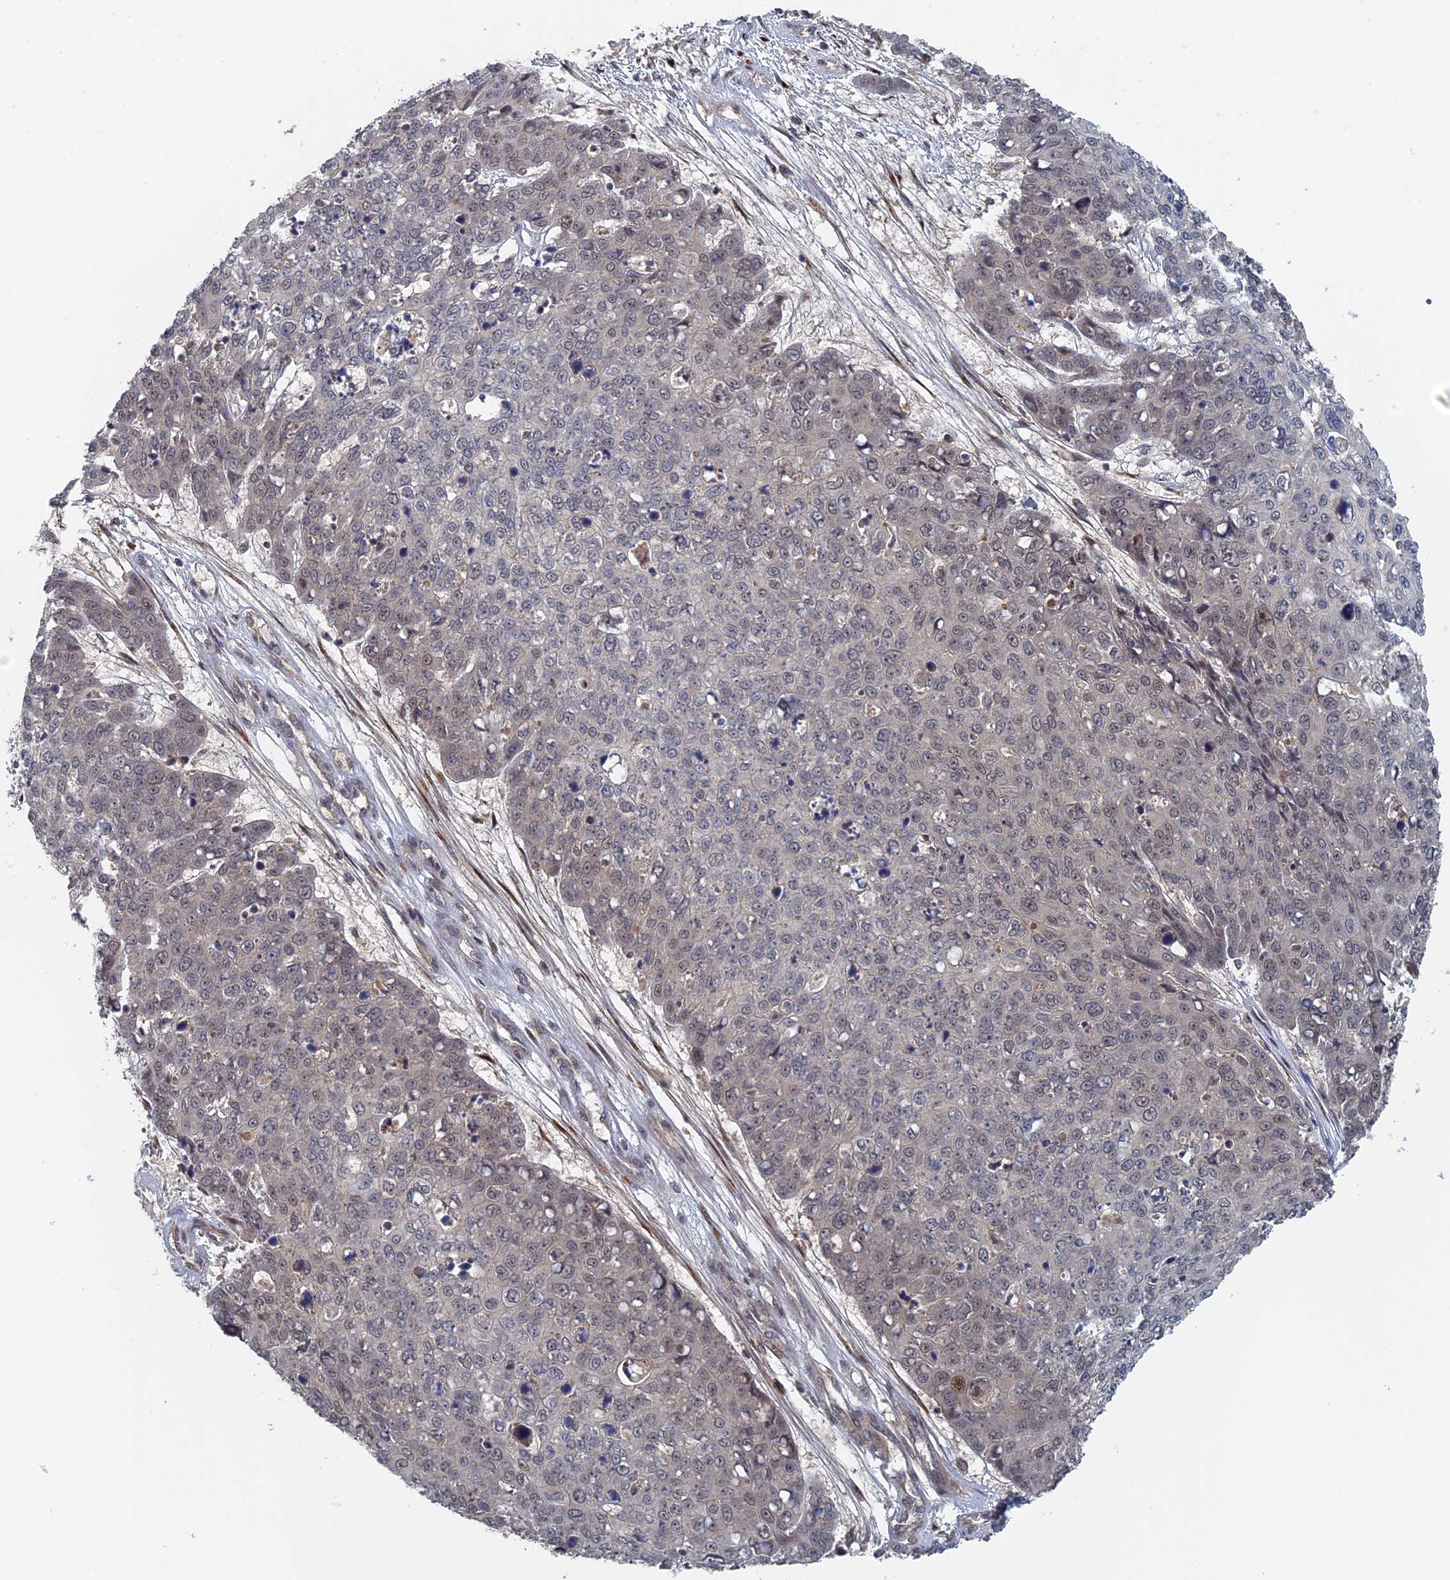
{"staining": {"intensity": "negative", "quantity": "none", "location": "none"}, "tissue": "skin cancer", "cell_type": "Tumor cells", "image_type": "cancer", "snomed": [{"axis": "morphology", "description": "Squamous cell carcinoma, NOS"}, {"axis": "topography", "description": "Skin"}], "caption": "This is a histopathology image of immunohistochemistry staining of skin cancer (squamous cell carcinoma), which shows no staining in tumor cells.", "gene": "ELOVL6", "patient": {"sex": "male", "age": 71}}